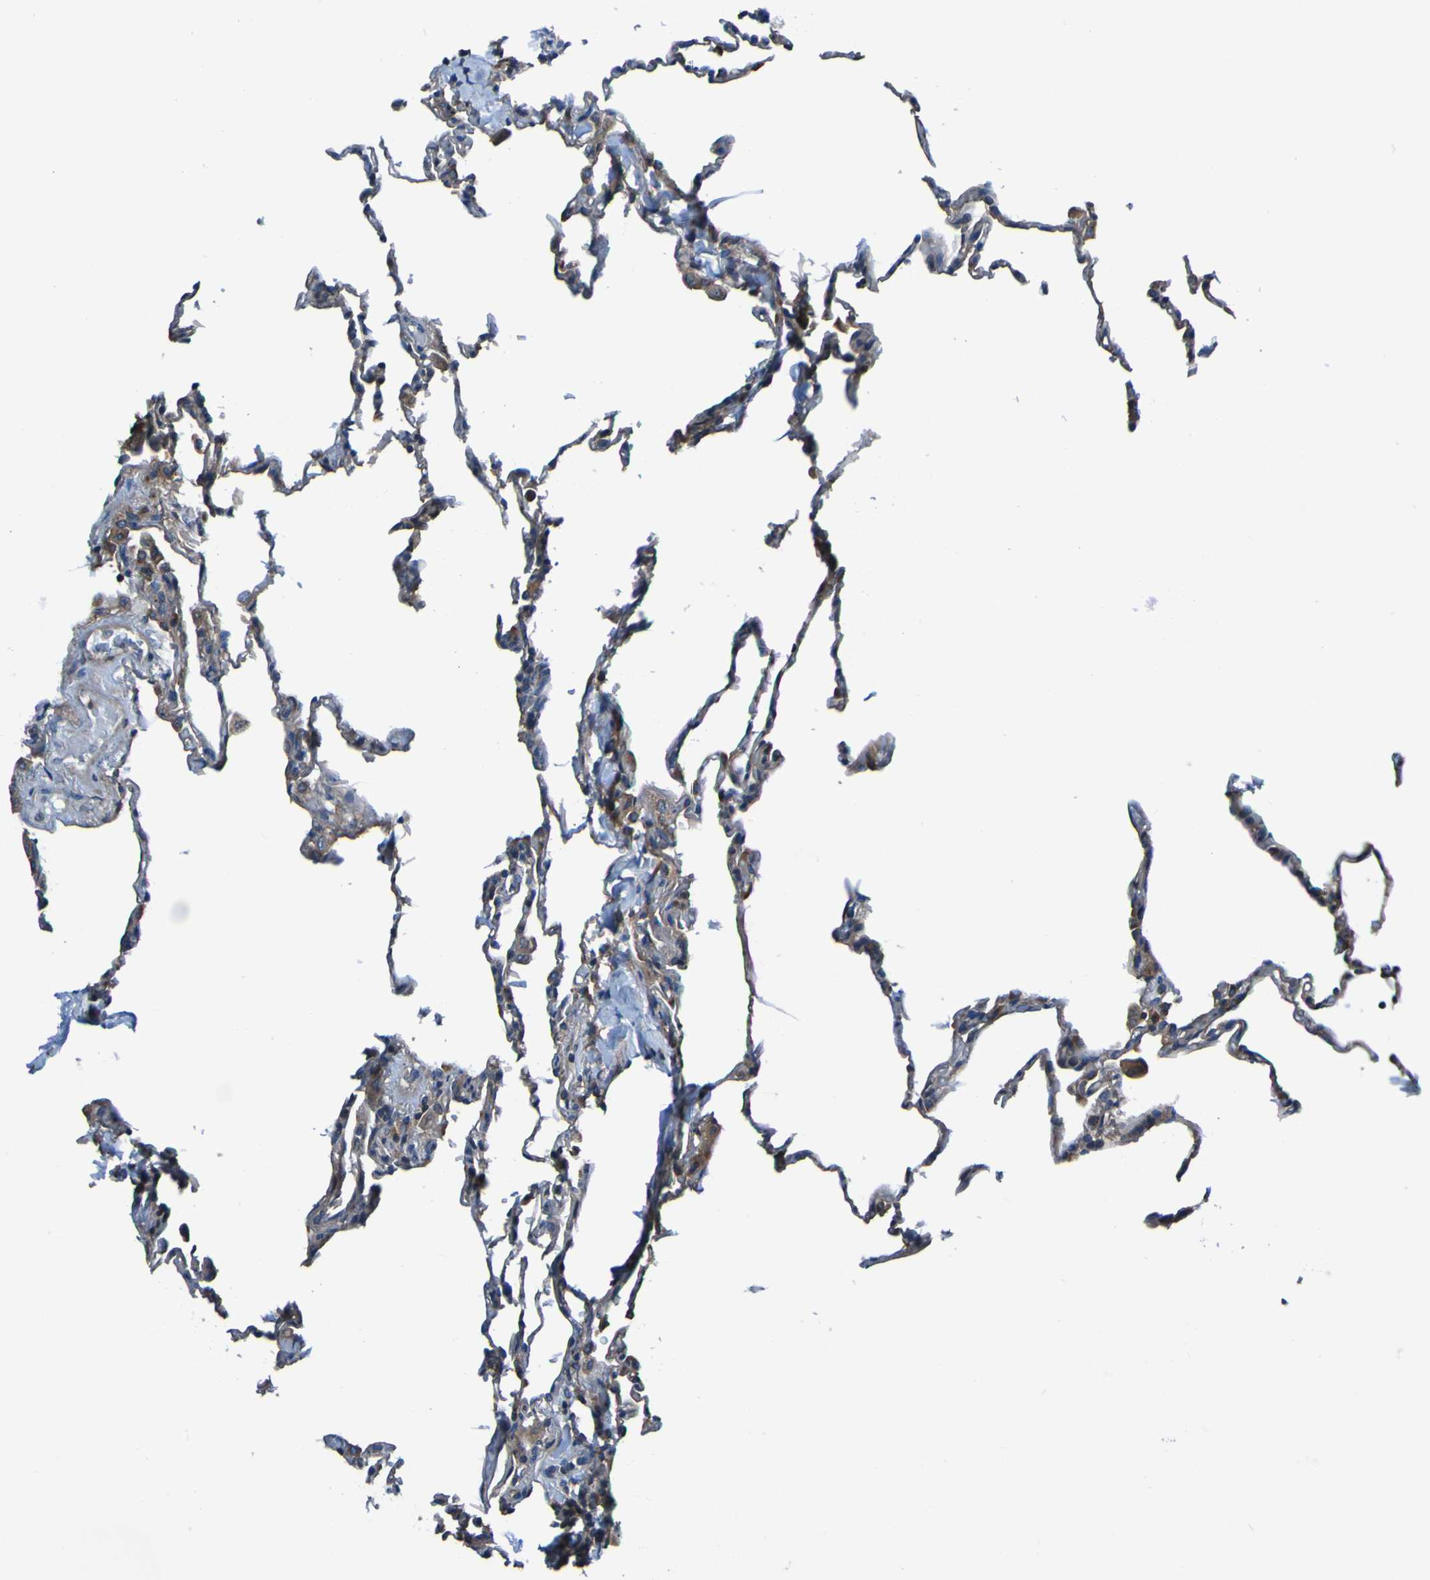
{"staining": {"intensity": "moderate", "quantity": "25%-75%", "location": "cytoplasmic/membranous"}, "tissue": "lung", "cell_type": "Alveolar cells", "image_type": "normal", "snomed": [{"axis": "morphology", "description": "Normal tissue, NOS"}, {"axis": "topography", "description": "Lung"}], "caption": "Protein expression by immunohistochemistry demonstrates moderate cytoplasmic/membranous expression in about 25%-75% of alveolar cells in benign lung.", "gene": "RAB5B", "patient": {"sex": "male", "age": 59}}